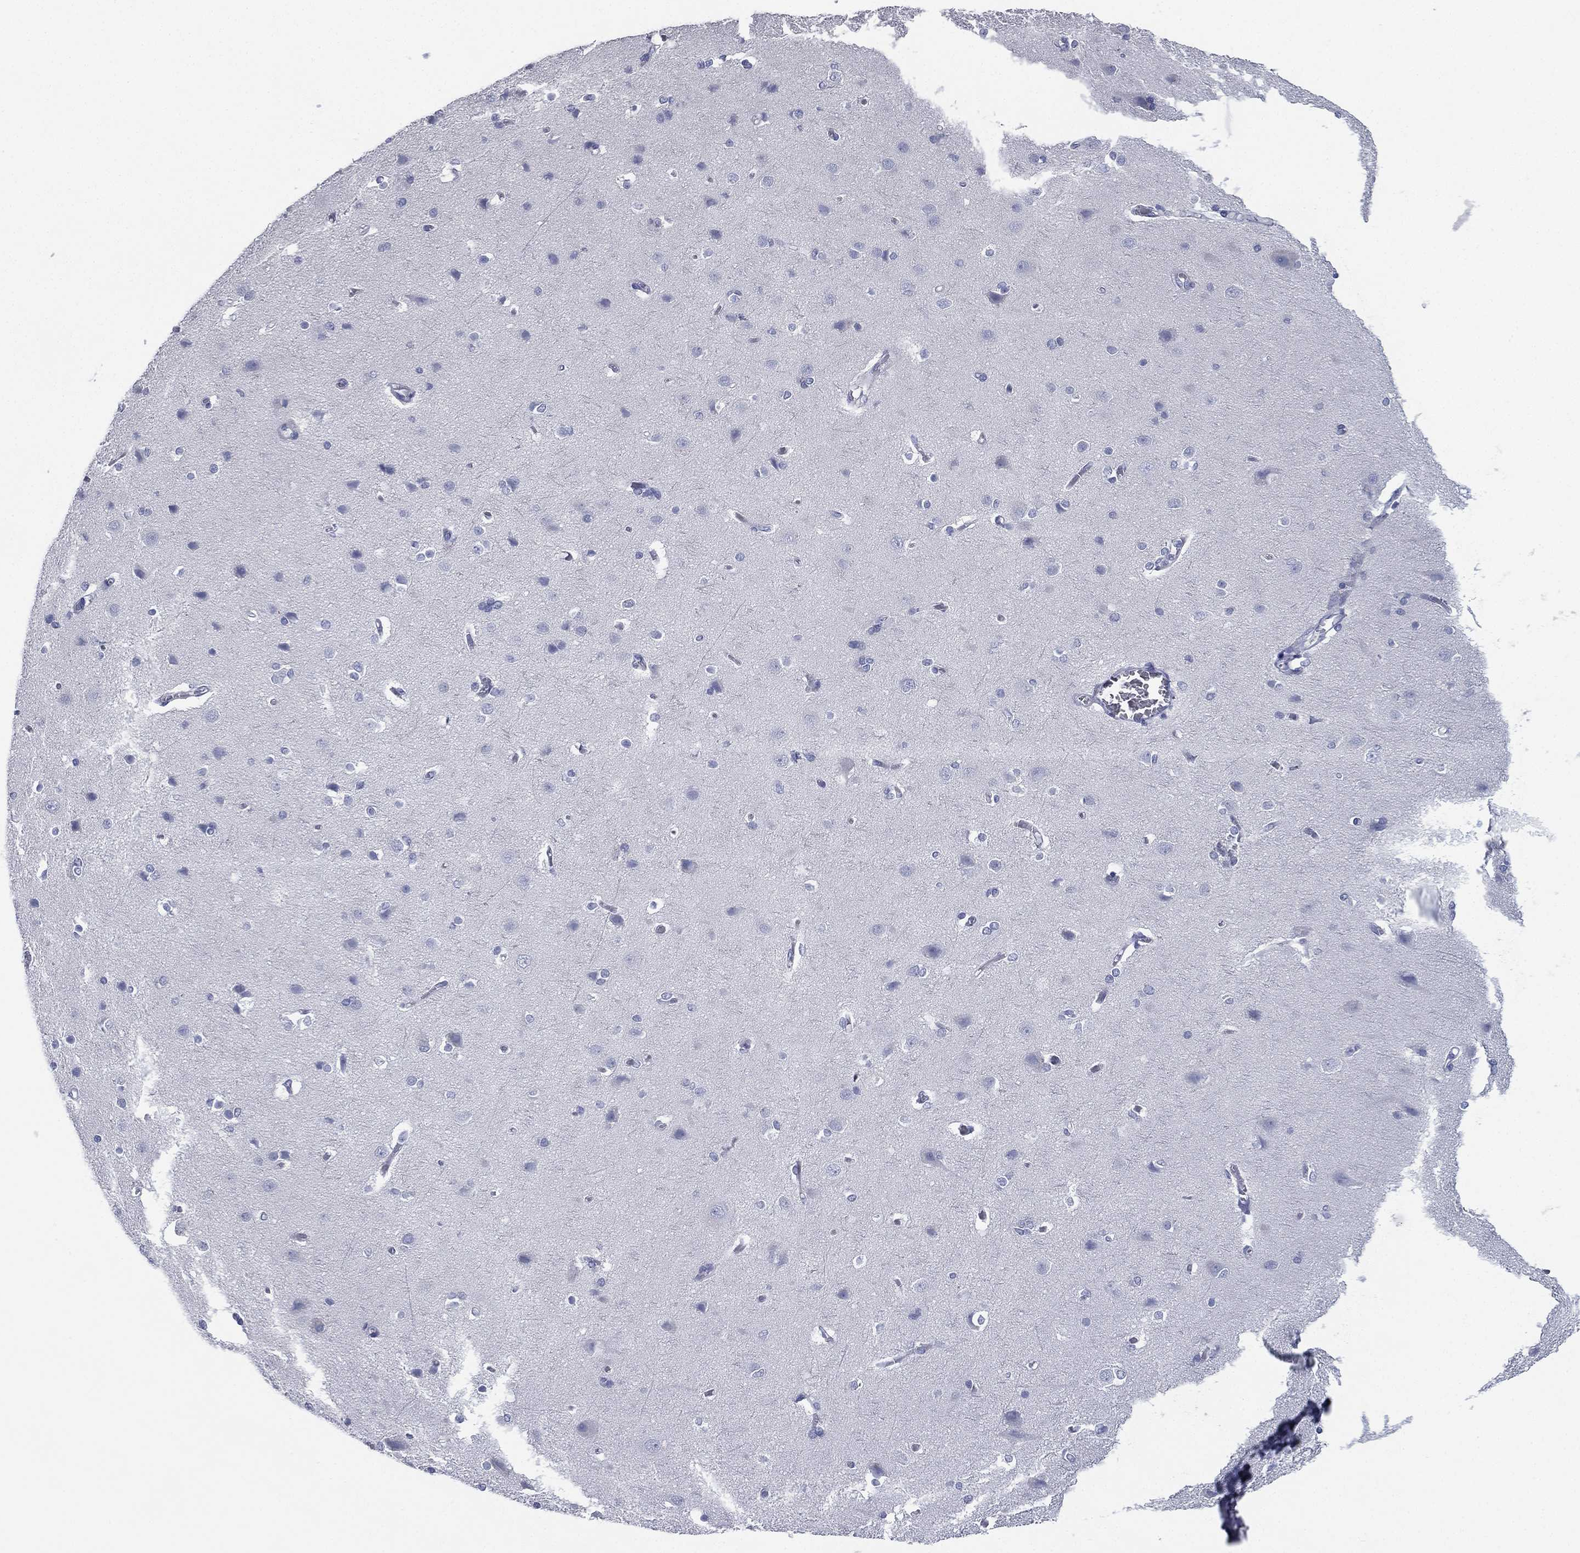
{"staining": {"intensity": "negative", "quantity": "none", "location": "none"}, "tissue": "cerebral cortex", "cell_type": "Endothelial cells", "image_type": "normal", "snomed": [{"axis": "morphology", "description": "Normal tissue, NOS"}, {"axis": "topography", "description": "Cerebral cortex"}], "caption": "Histopathology image shows no significant protein expression in endothelial cells of normal cerebral cortex. The staining was performed using DAB (3,3'-diaminobenzidine) to visualize the protein expression in brown, while the nuclei were stained in blue with hematoxylin (Magnification: 20x).", "gene": "FCER2", "patient": {"sex": "male", "age": 37}}